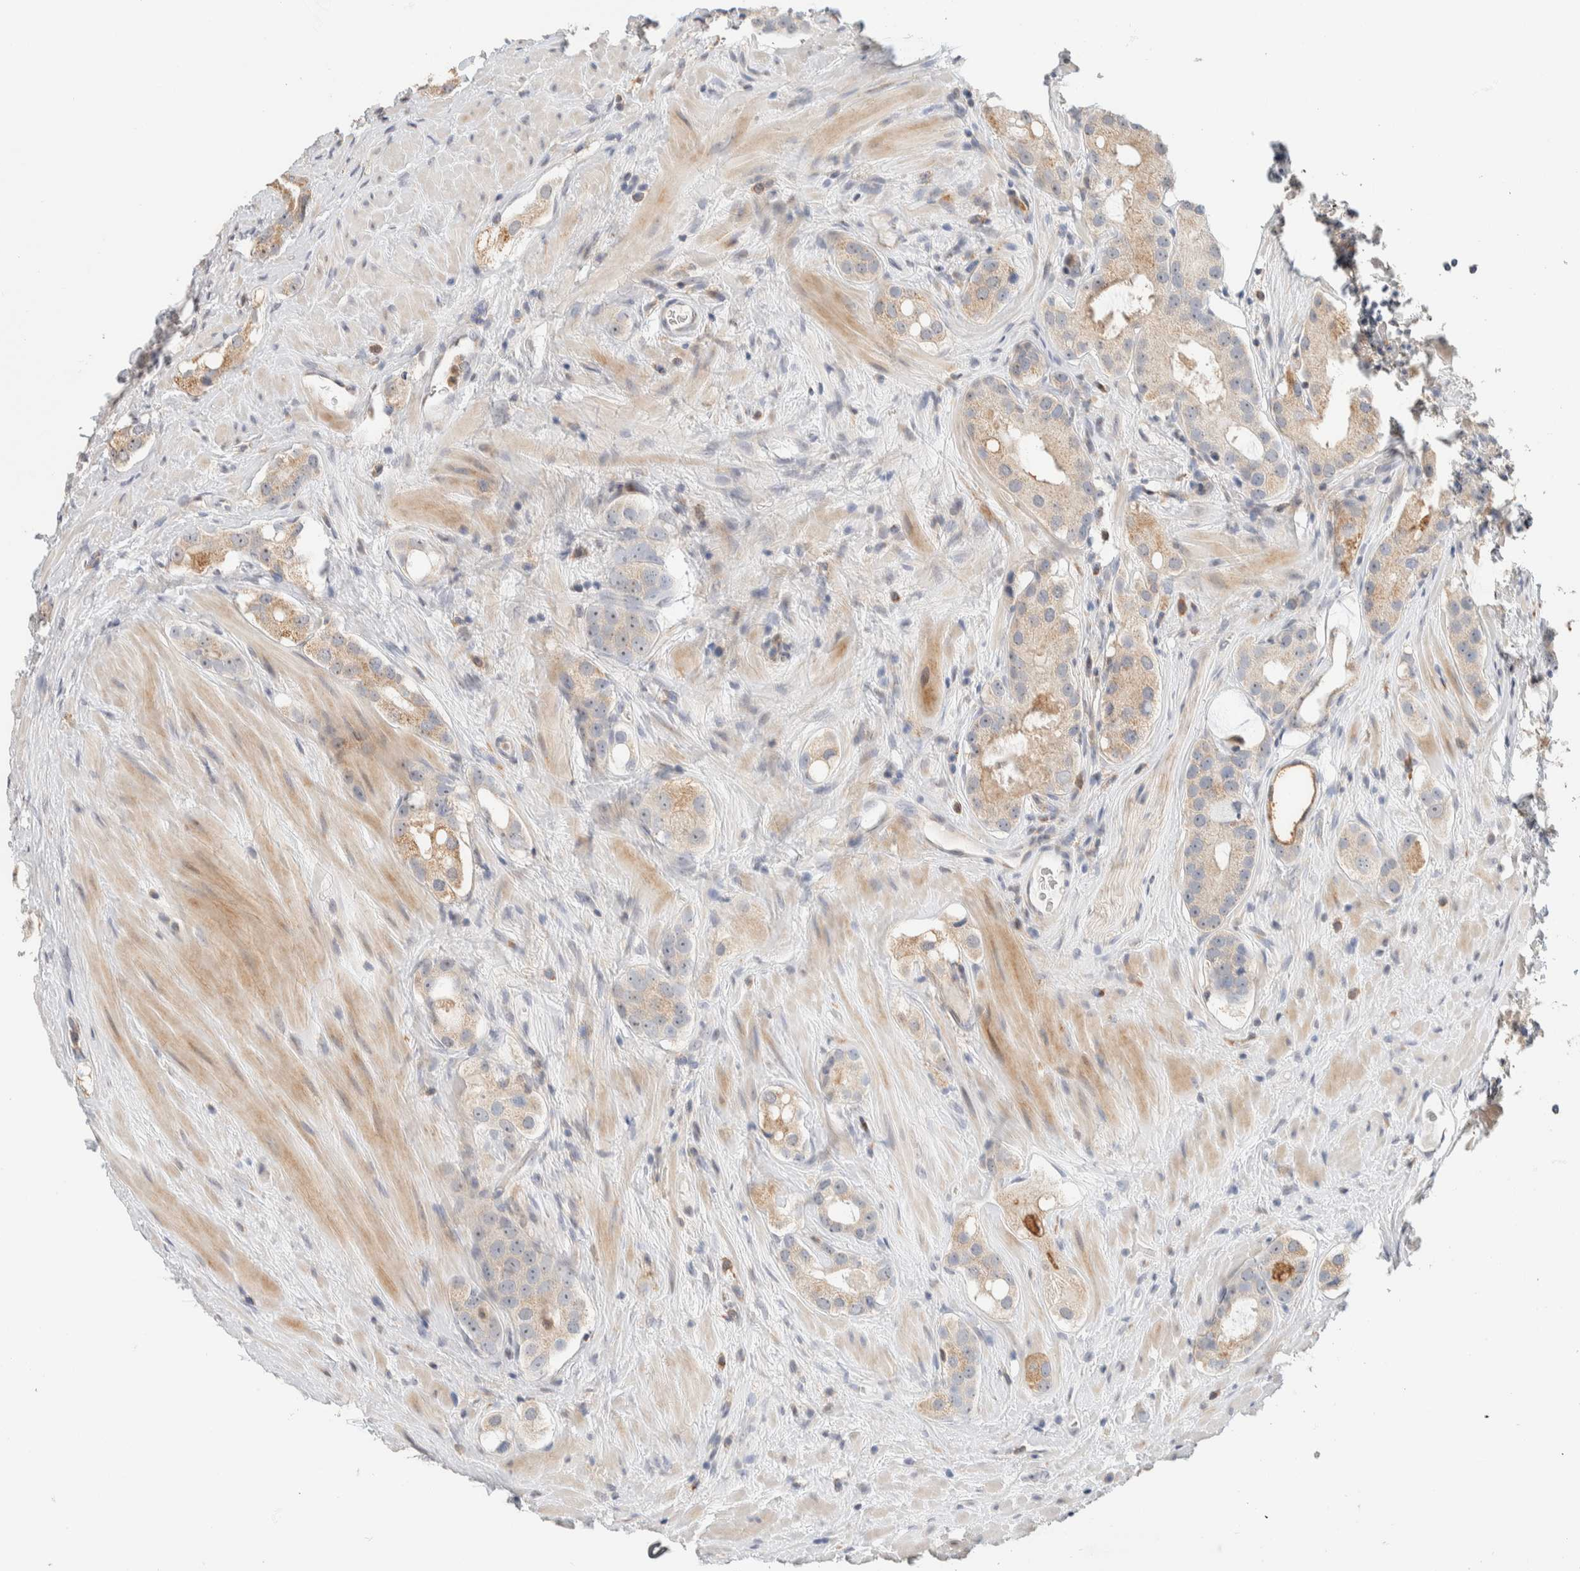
{"staining": {"intensity": "weak", "quantity": ">75%", "location": "cytoplasmic/membranous"}, "tissue": "prostate cancer", "cell_type": "Tumor cells", "image_type": "cancer", "snomed": [{"axis": "morphology", "description": "Adenocarcinoma, High grade"}, {"axis": "topography", "description": "Prostate"}], "caption": "Adenocarcinoma (high-grade) (prostate) stained for a protein (brown) shows weak cytoplasmic/membranous positive expression in approximately >75% of tumor cells.", "gene": "HDHD3", "patient": {"sex": "male", "age": 63}}